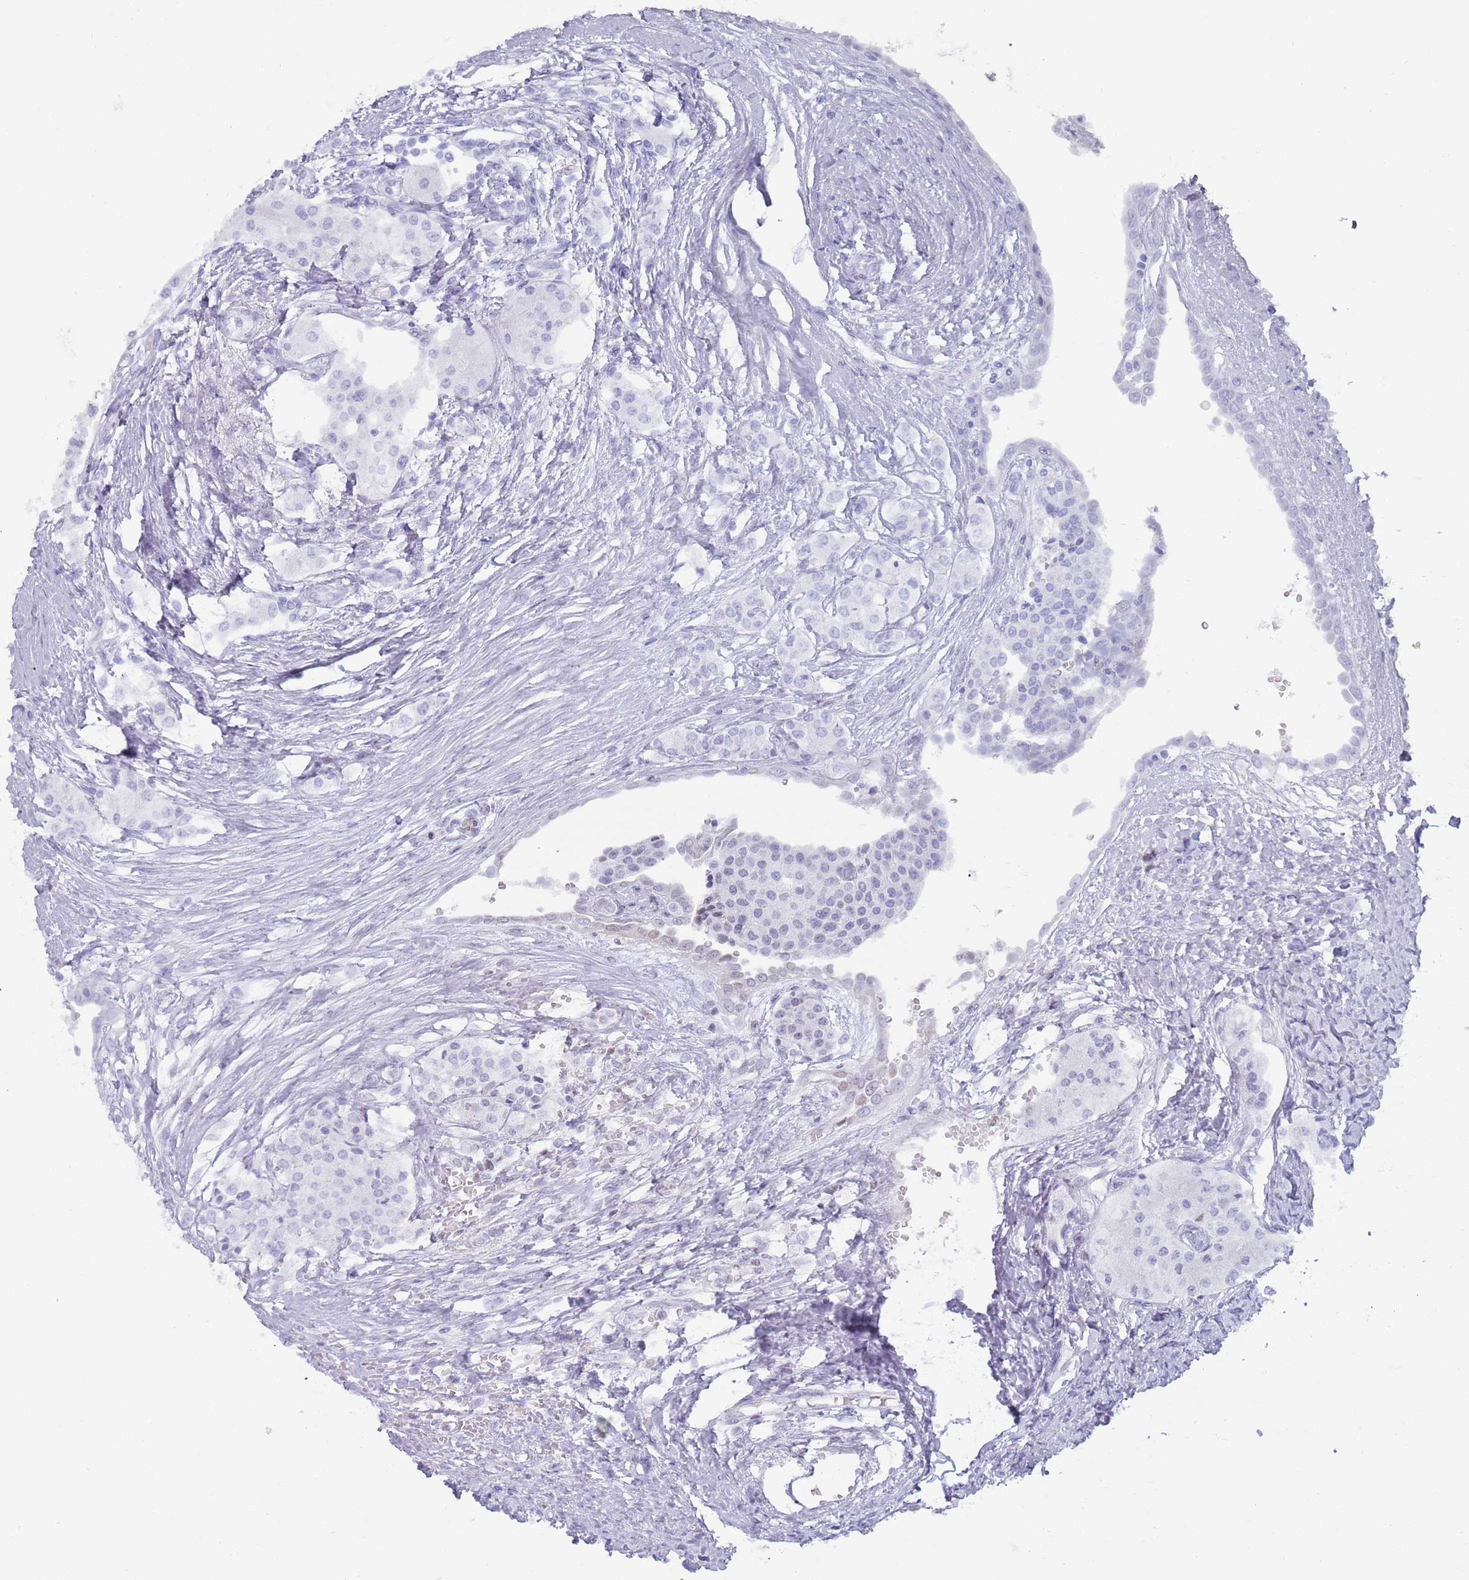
{"staining": {"intensity": "negative", "quantity": "none", "location": "none"}, "tissue": "carcinoid", "cell_type": "Tumor cells", "image_type": "cancer", "snomed": [{"axis": "morphology", "description": "Carcinoid, malignant, NOS"}, {"axis": "topography", "description": "Colon"}], "caption": "Immunohistochemistry of human carcinoid reveals no positivity in tumor cells.", "gene": "HDAC8", "patient": {"sex": "female", "age": 52}}